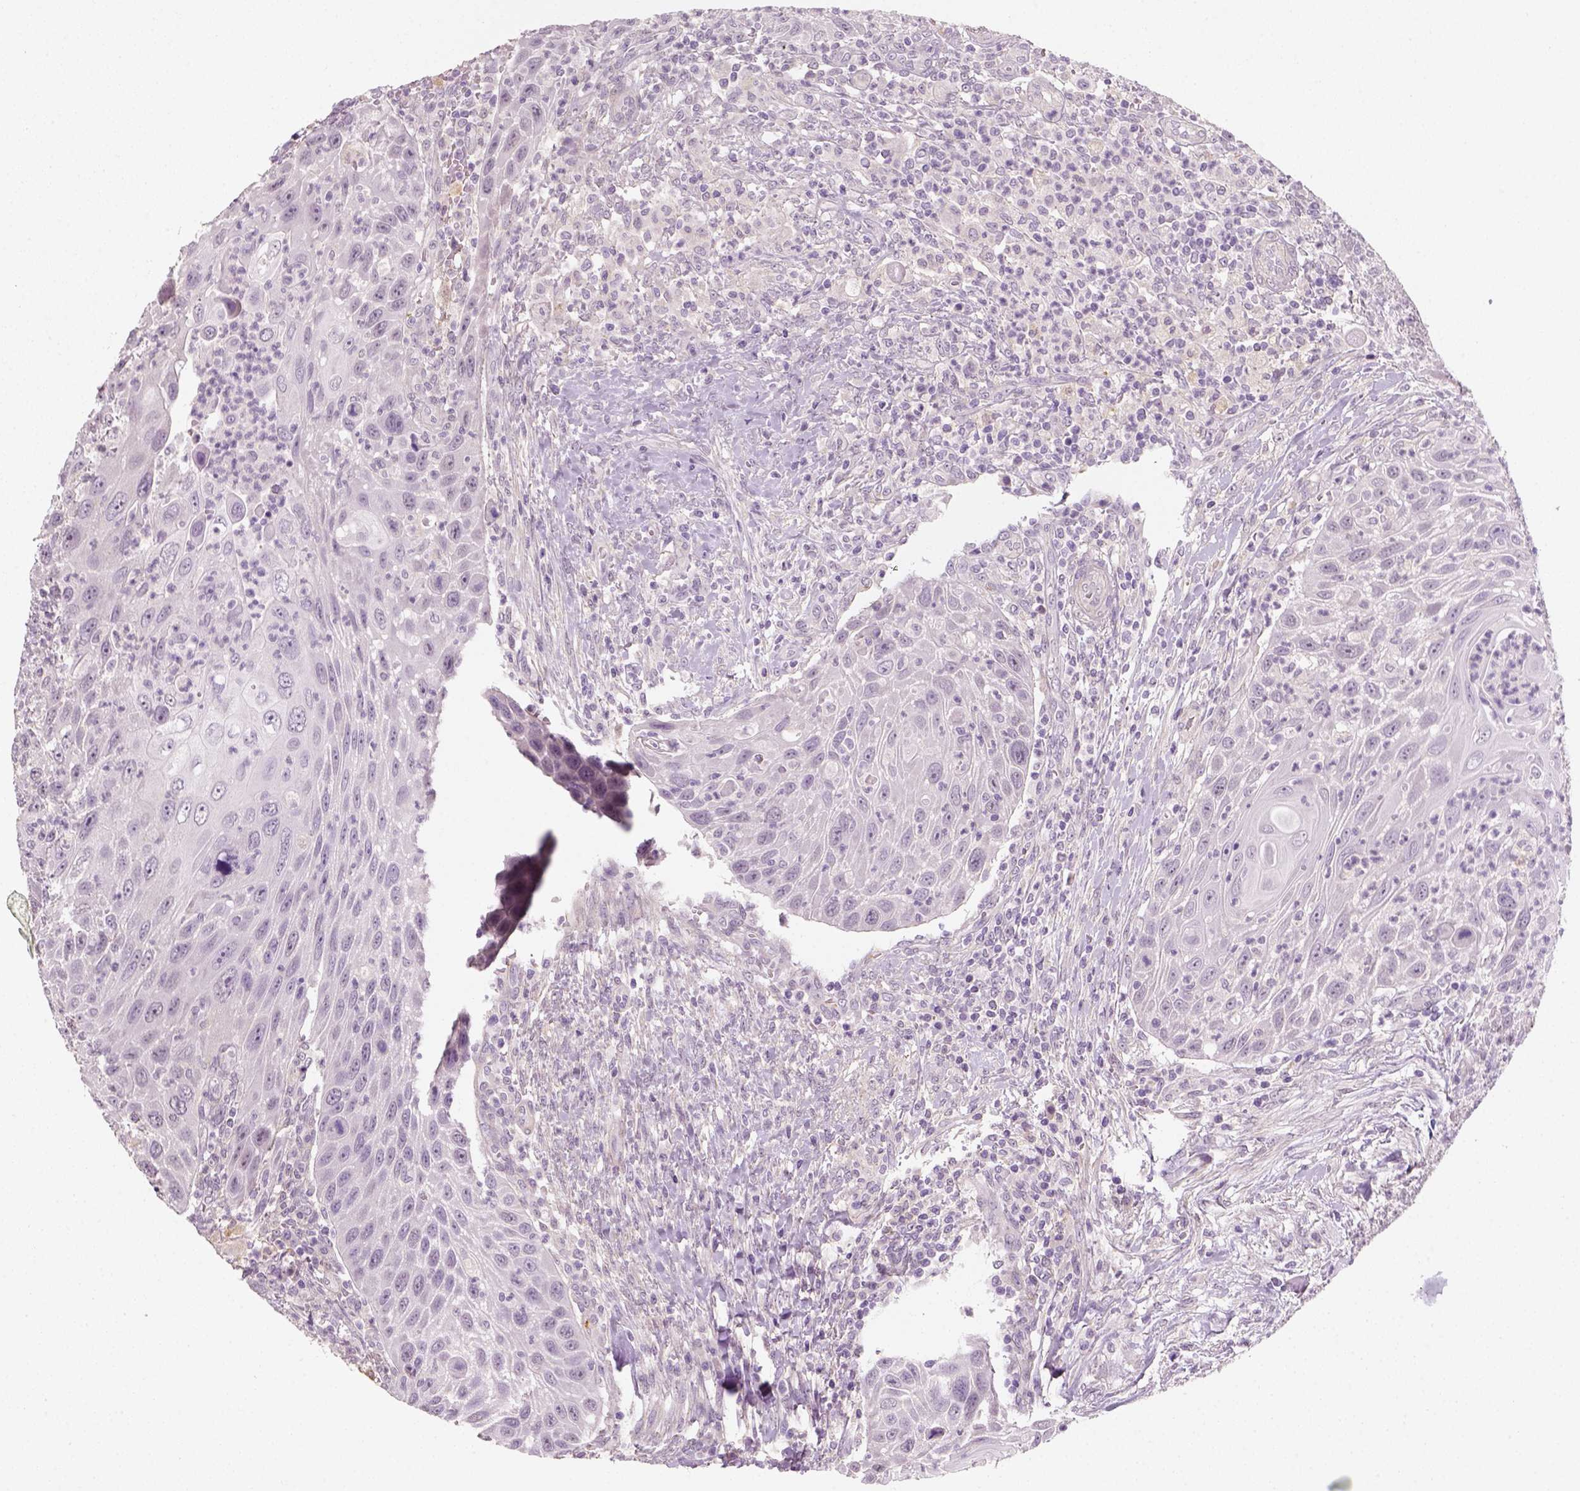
{"staining": {"intensity": "negative", "quantity": "none", "location": "none"}, "tissue": "head and neck cancer", "cell_type": "Tumor cells", "image_type": "cancer", "snomed": [{"axis": "morphology", "description": "Squamous cell carcinoma, NOS"}, {"axis": "topography", "description": "Head-Neck"}], "caption": "This photomicrograph is of head and neck cancer (squamous cell carcinoma) stained with immunohistochemistry to label a protein in brown with the nuclei are counter-stained blue. There is no staining in tumor cells. (Brightfield microscopy of DAB immunohistochemistry at high magnification).", "gene": "FAM163B", "patient": {"sex": "male", "age": 69}}